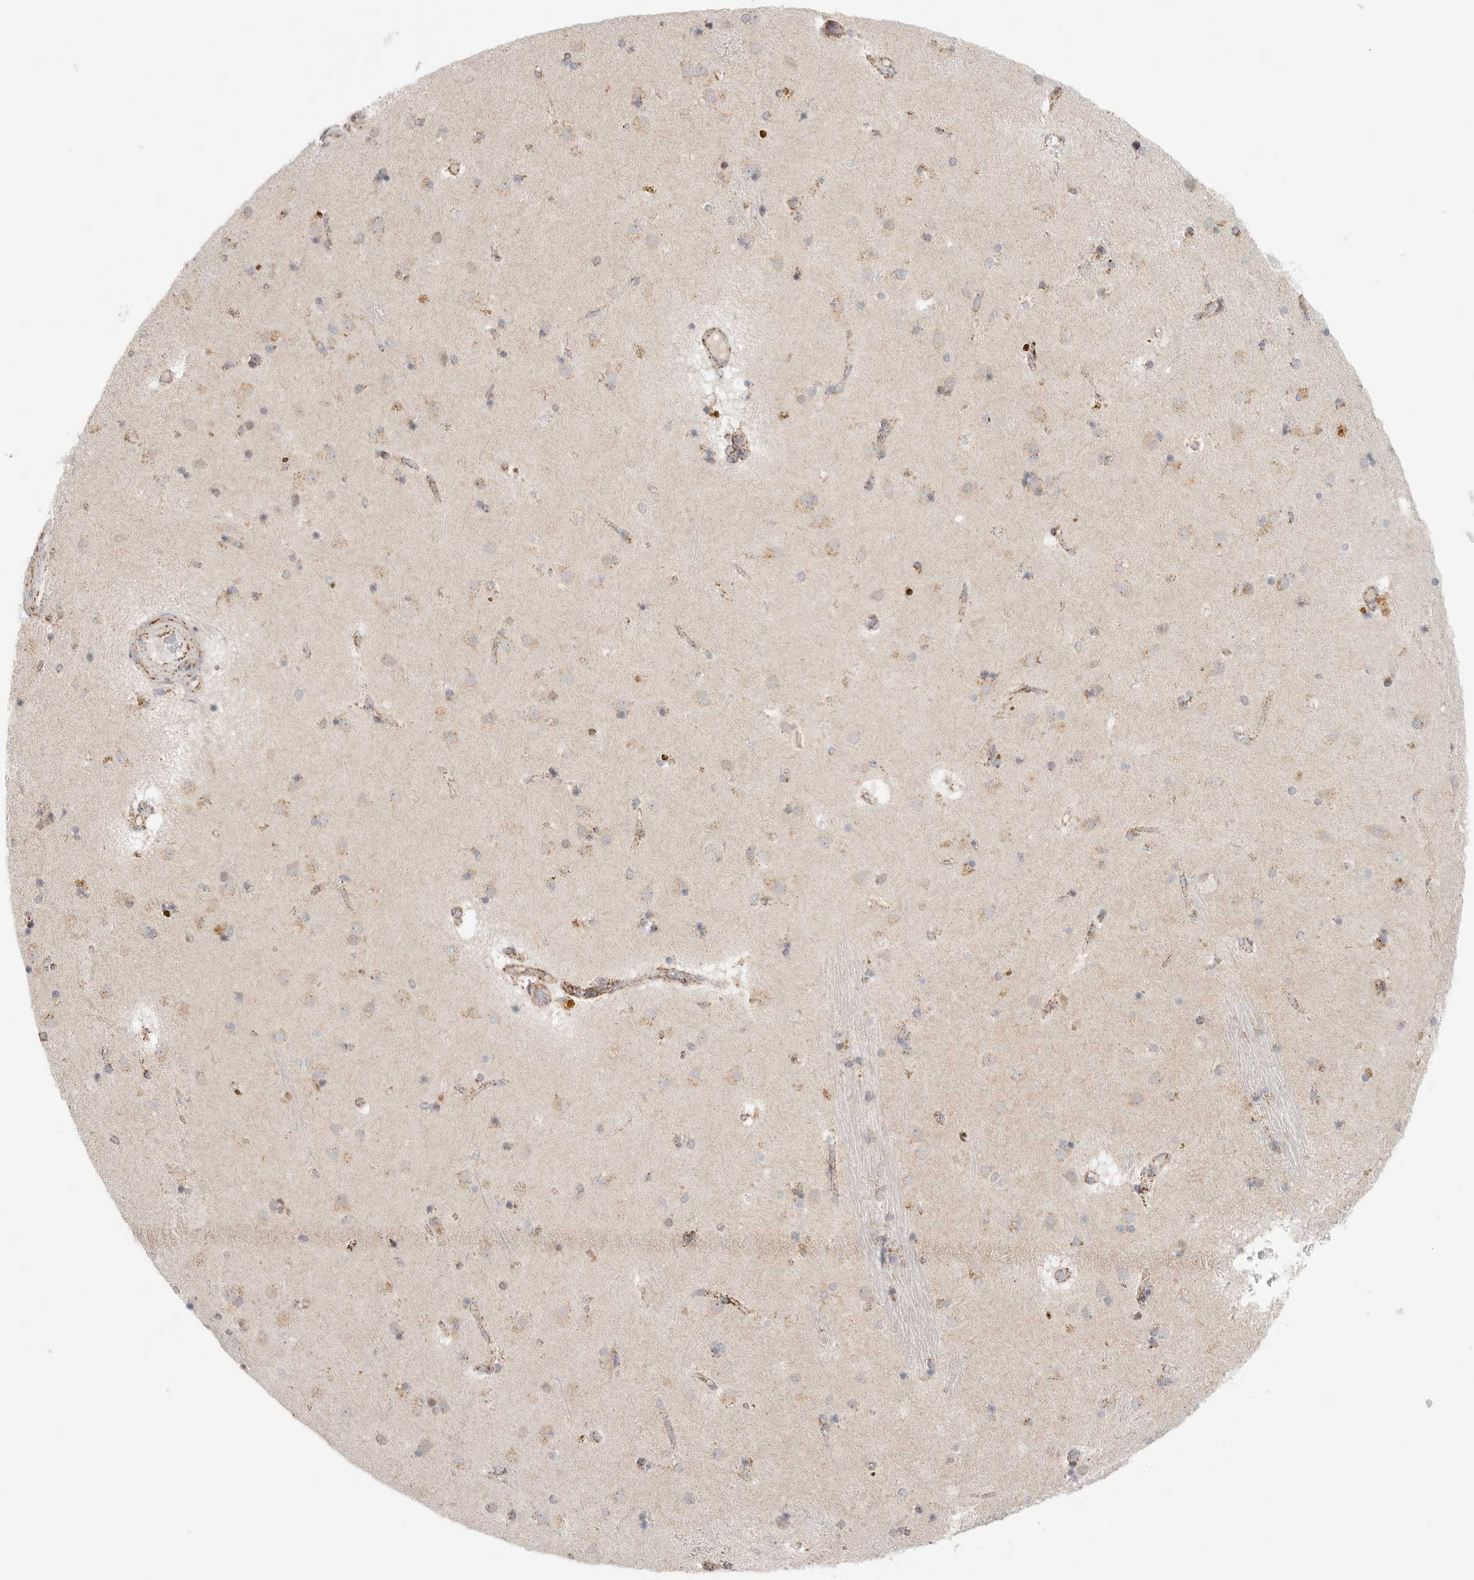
{"staining": {"intensity": "weak", "quantity": "25%-75%", "location": "cytoplasmic/membranous"}, "tissue": "caudate", "cell_type": "Glial cells", "image_type": "normal", "snomed": [{"axis": "morphology", "description": "Normal tissue, NOS"}, {"axis": "topography", "description": "Lateral ventricle wall"}], "caption": "Immunohistochemistry of normal caudate demonstrates low levels of weak cytoplasmic/membranous expression in approximately 25%-75% of glial cells.", "gene": "SLC25A26", "patient": {"sex": "male", "age": 70}}